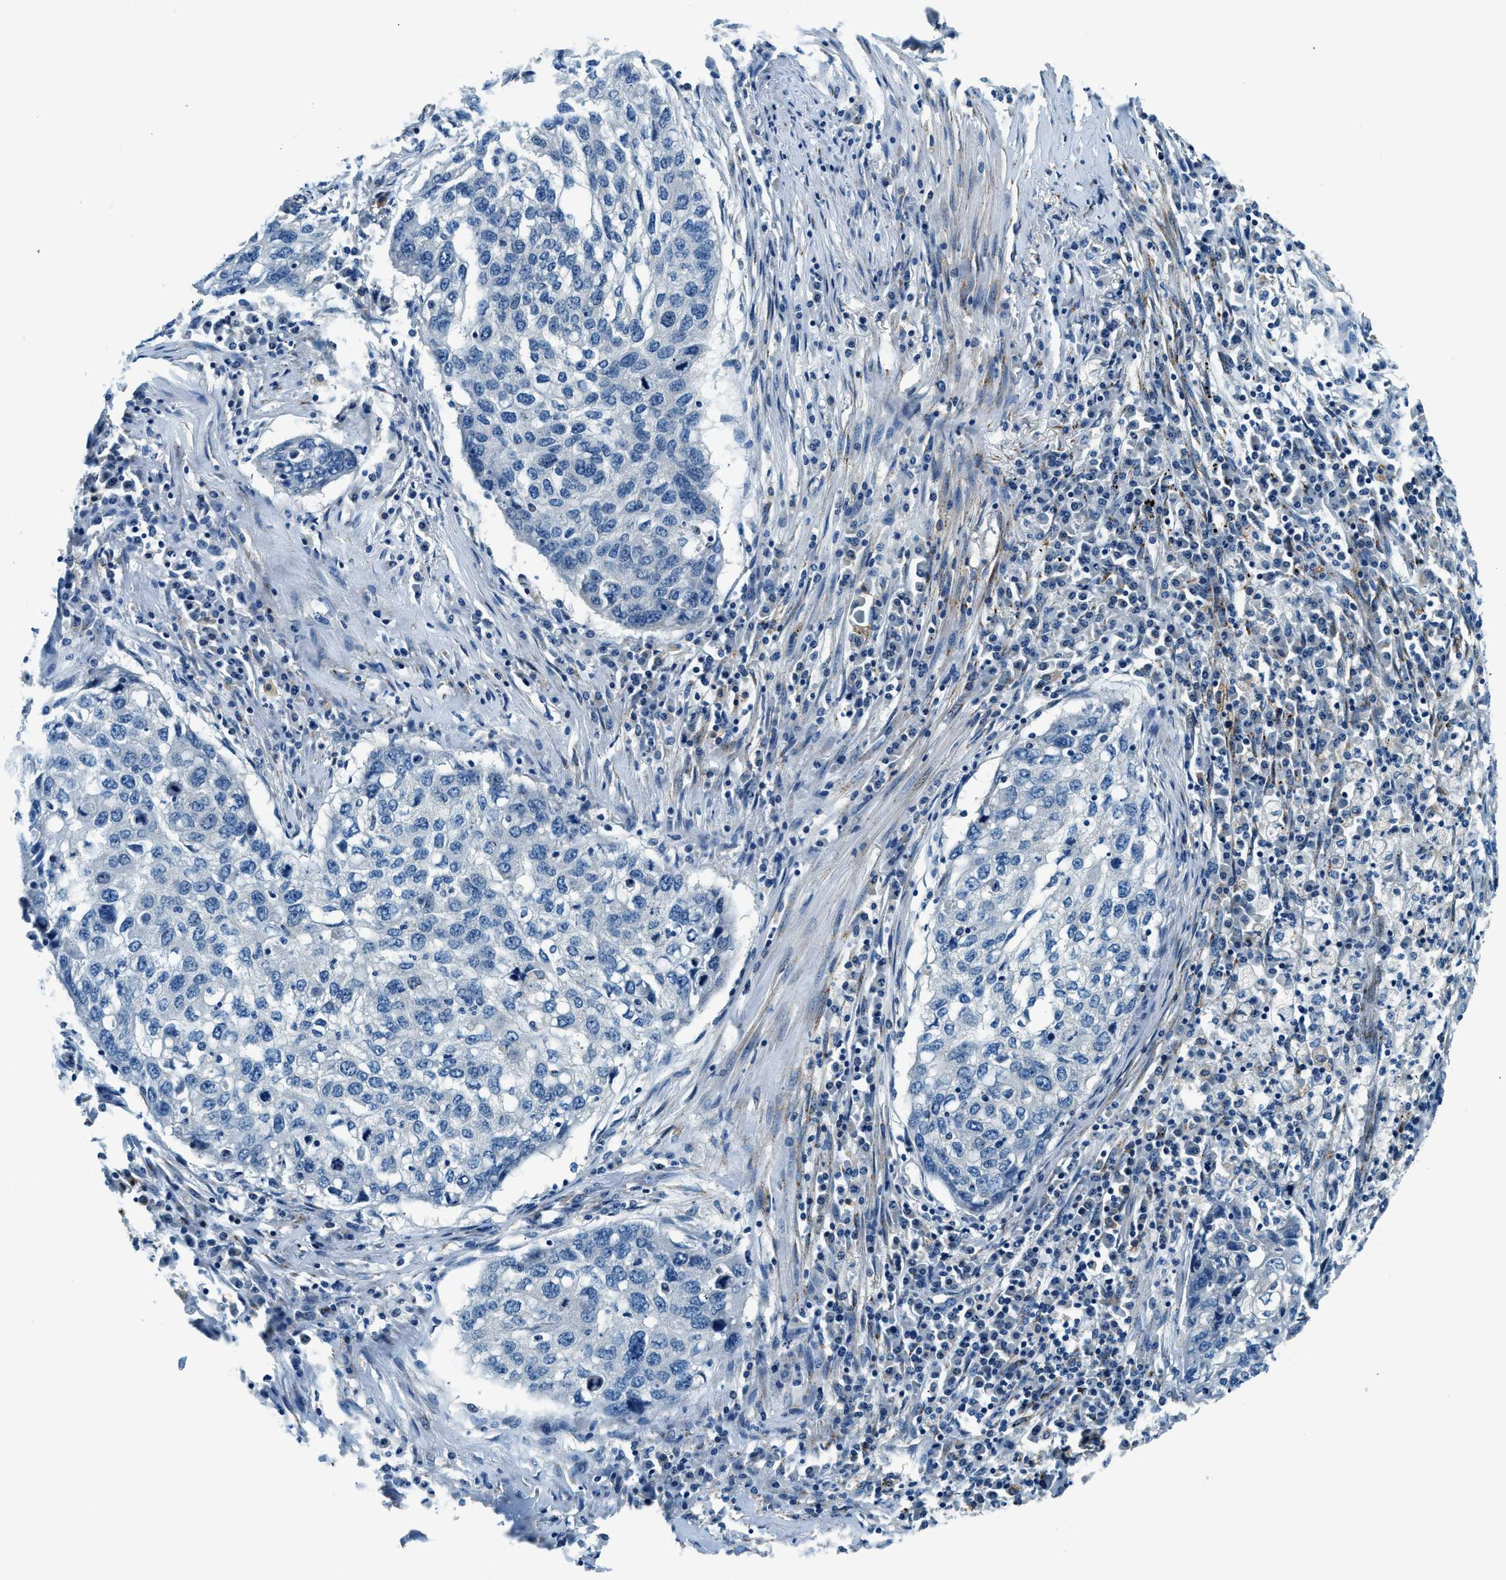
{"staining": {"intensity": "negative", "quantity": "none", "location": "none"}, "tissue": "lung cancer", "cell_type": "Tumor cells", "image_type": "cancer", "snomed": [{"axis": "morphology", "description": "Squamous cell carcinoma, NOS"}, {"axis": "topography", "description": "Lung"}], "caption": "DAB (3,3'-diaminobenzidine) immunohistochemical staining of lung squamous cell carcinoma exhibits no significant expression in tumor cells.", "gene": "SLC19A2", "patient": {"sex": "female", "age": 63}}